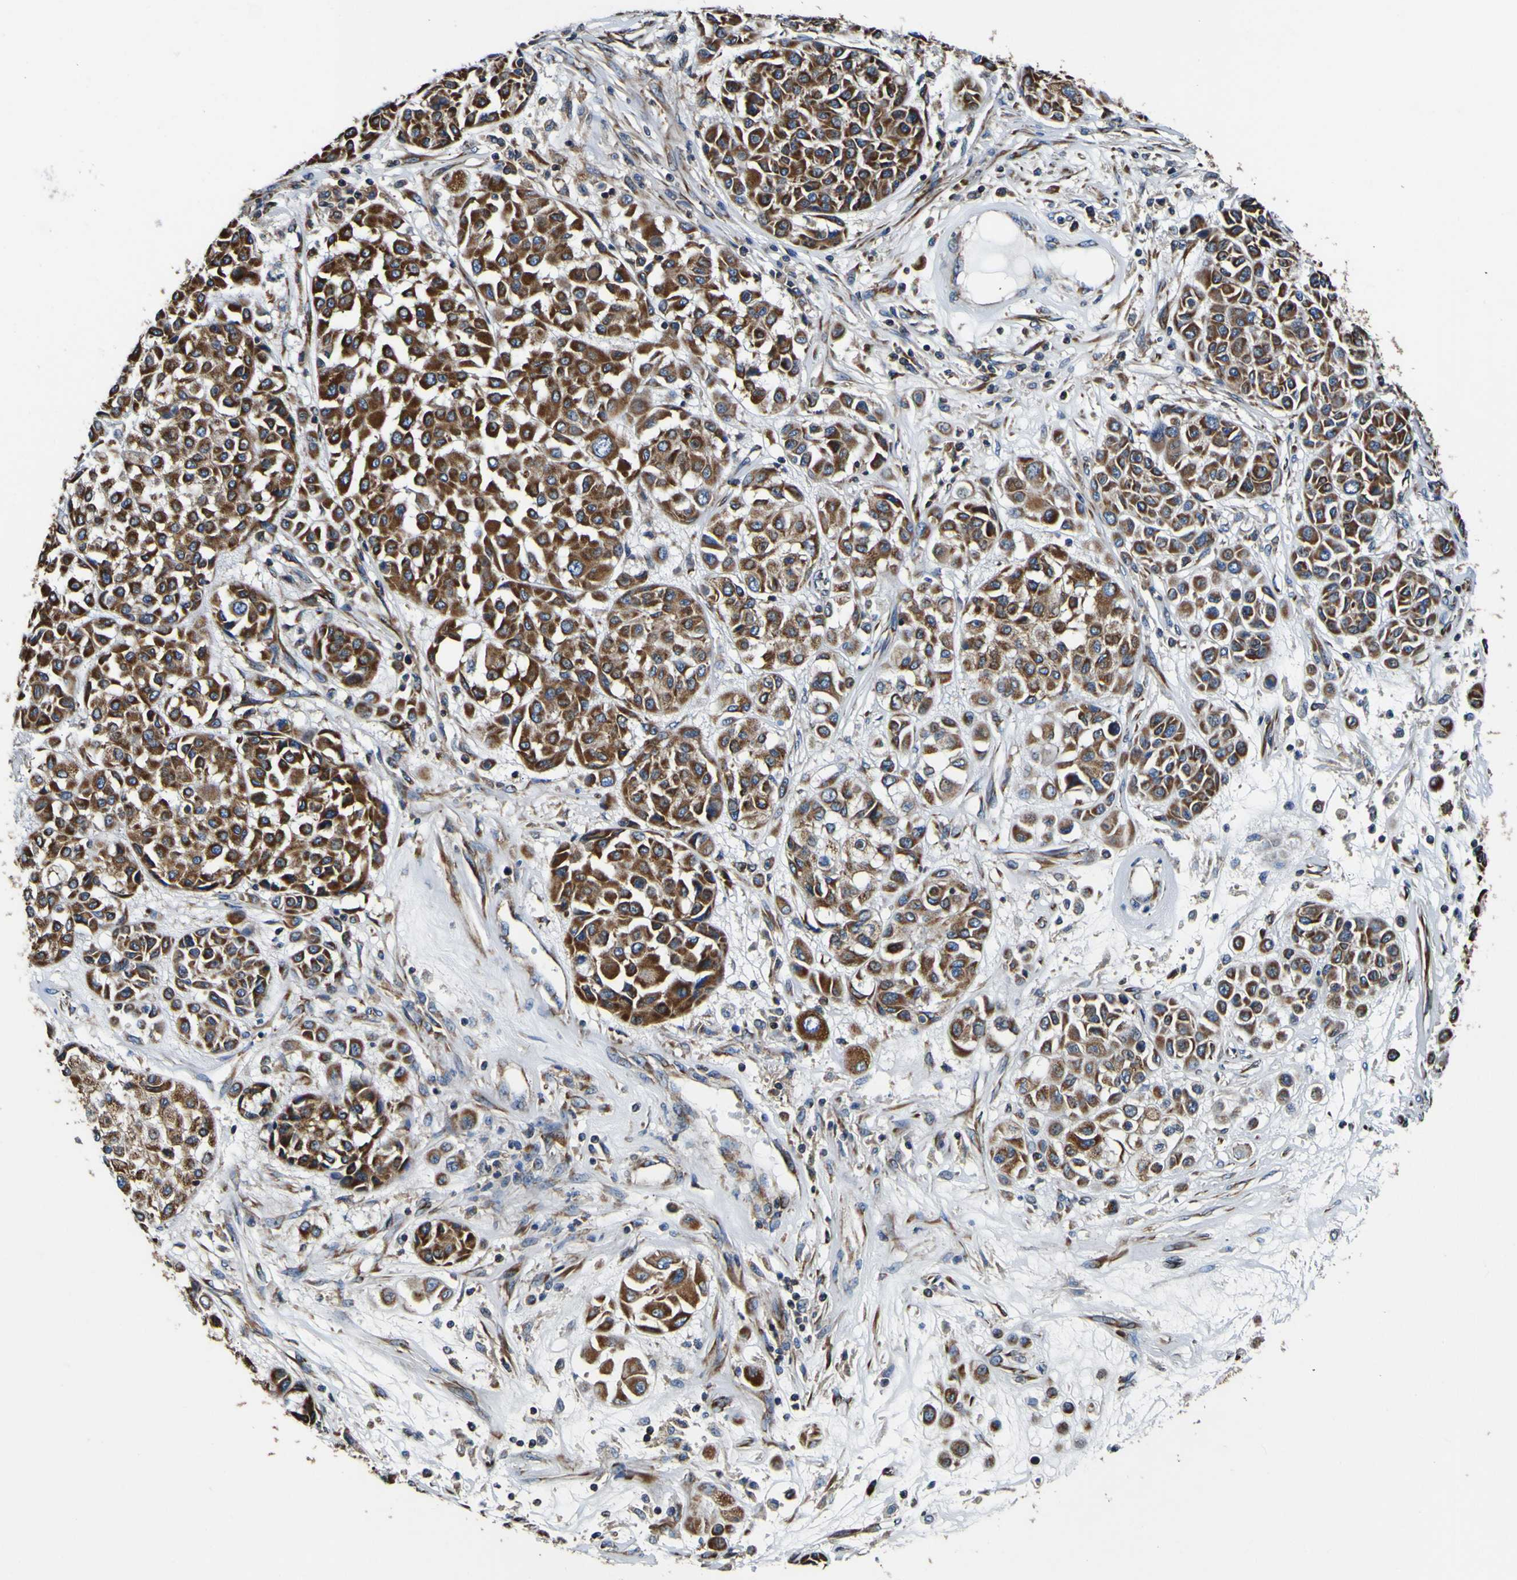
{"staining": {"intensity": "moderate", "quantity": ">75%", "location": "cytoplasmic/membranous"}, "tissue": "melanoma", "cell_type": "Tumor cells", "image_type": "cancer", "snomed": [{"axis": "morphology", "description": "Malignant melanoma, Metastatic site"}, {"axis": "topography", "description": "Soft tissue"}], "caption": "Immunohistochemistry micrograph of neoplastic tissue: melanoma stained using immunohistochemistry displays medium levels of moderate protein expression localized specifically in the cytoplasmic/membranous of tumor cells, appearing as a cytoplasmic/membranous brown color.", "gene": "INPP5A", "patient": {"sex": "male", "age": 41}}